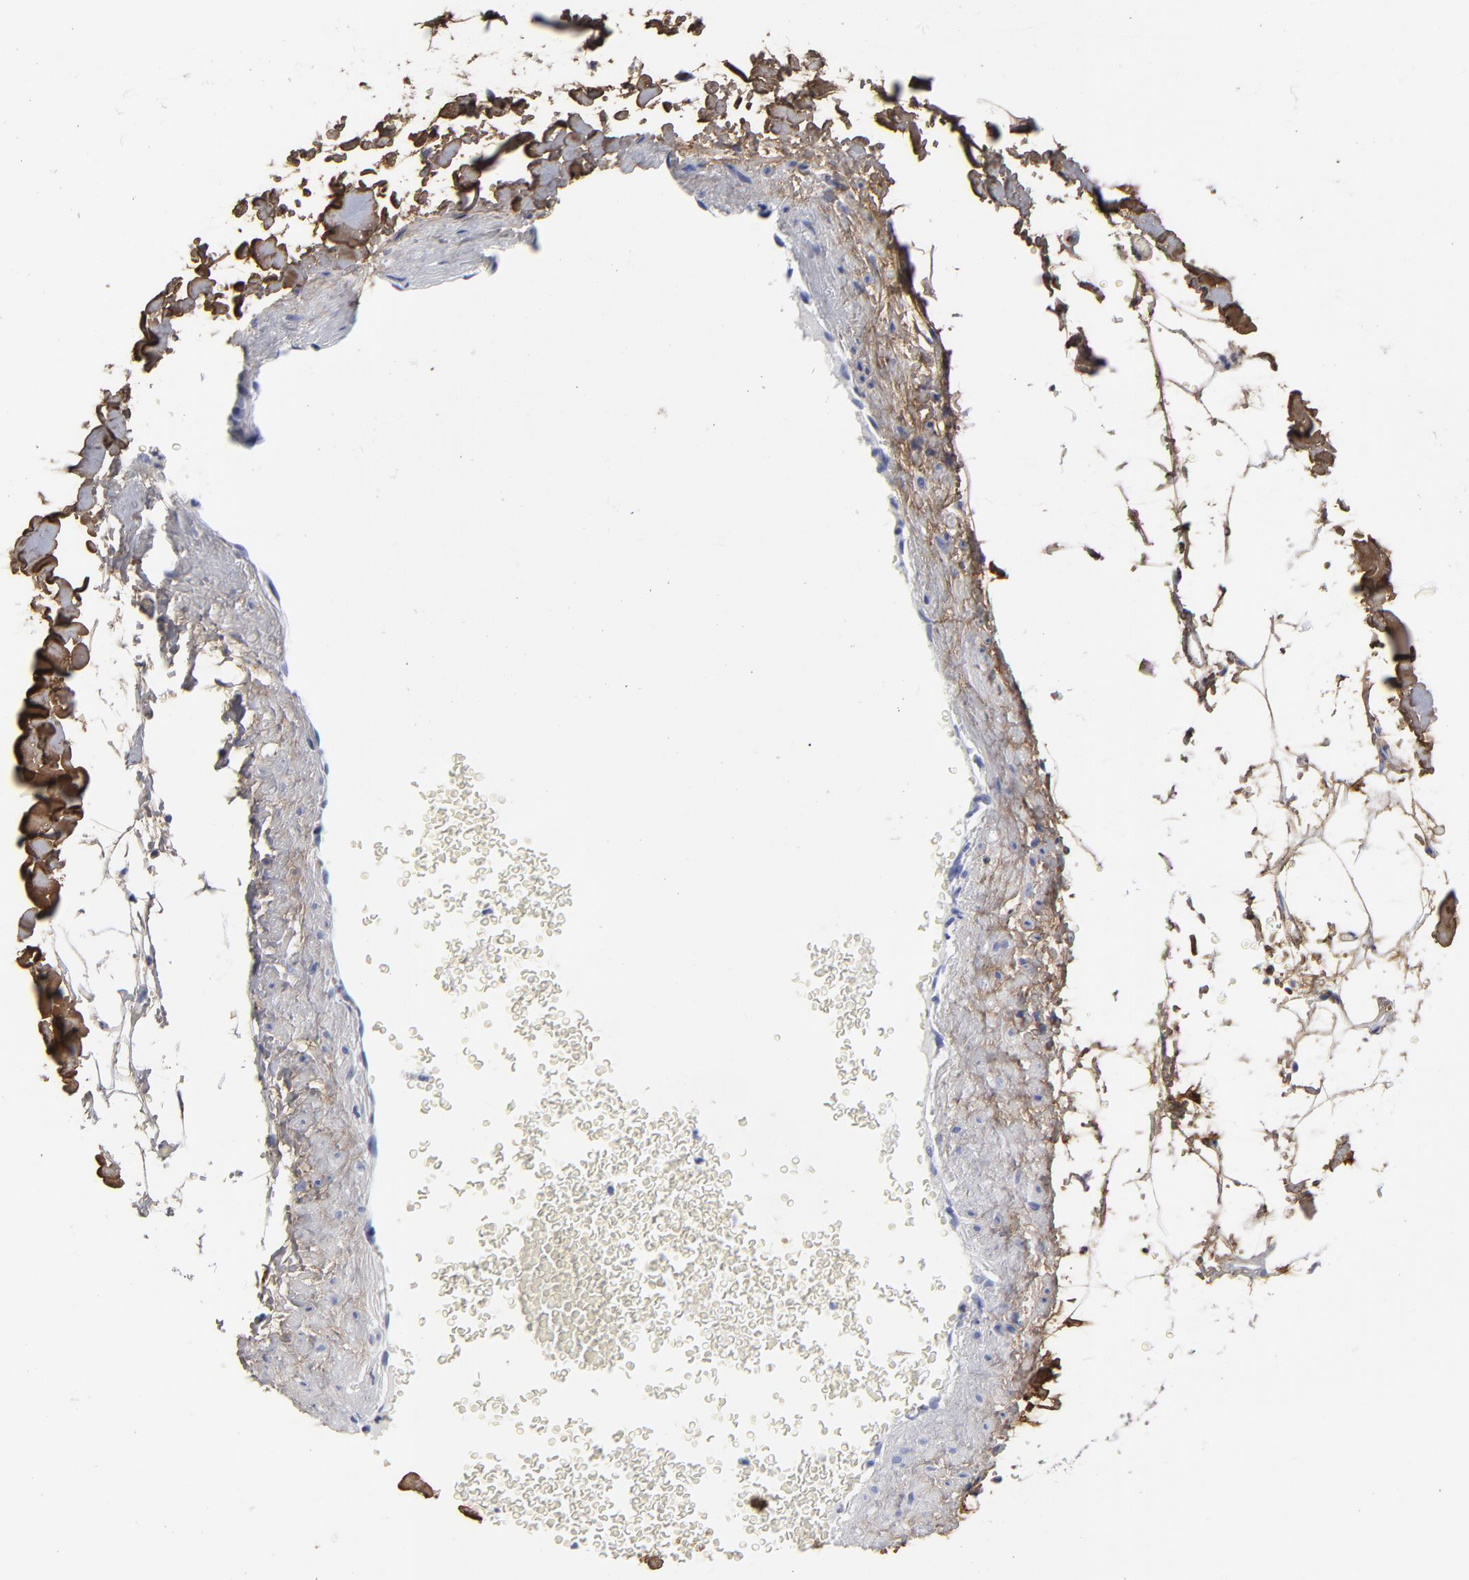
{"staining": {"intensity": "moderate", "quantity": ">75%", "location": "cytoplasmic/membranous"}, "tissue": "adipose tissue", "cell_type": "Adipocytes", "image_type": "normal", "snomed": [{"axis": "morphology", "description": "Normal tissue, NOS"}, {"axis": "topography", "description": "Soft tissue"}], "caption": "Unremarkable adipose tissue was stained to show a protein in brown. There is medium levels of moderate cytoplasmic/membranous positivity in about >75% of adipocytes. The staining is performed using DAB brown chromogen to label protein expression. The nuclei are counter-stained blue using hematoxylin.", "gene": "DCN", "patient": {"sex": "male", "age": 72}}